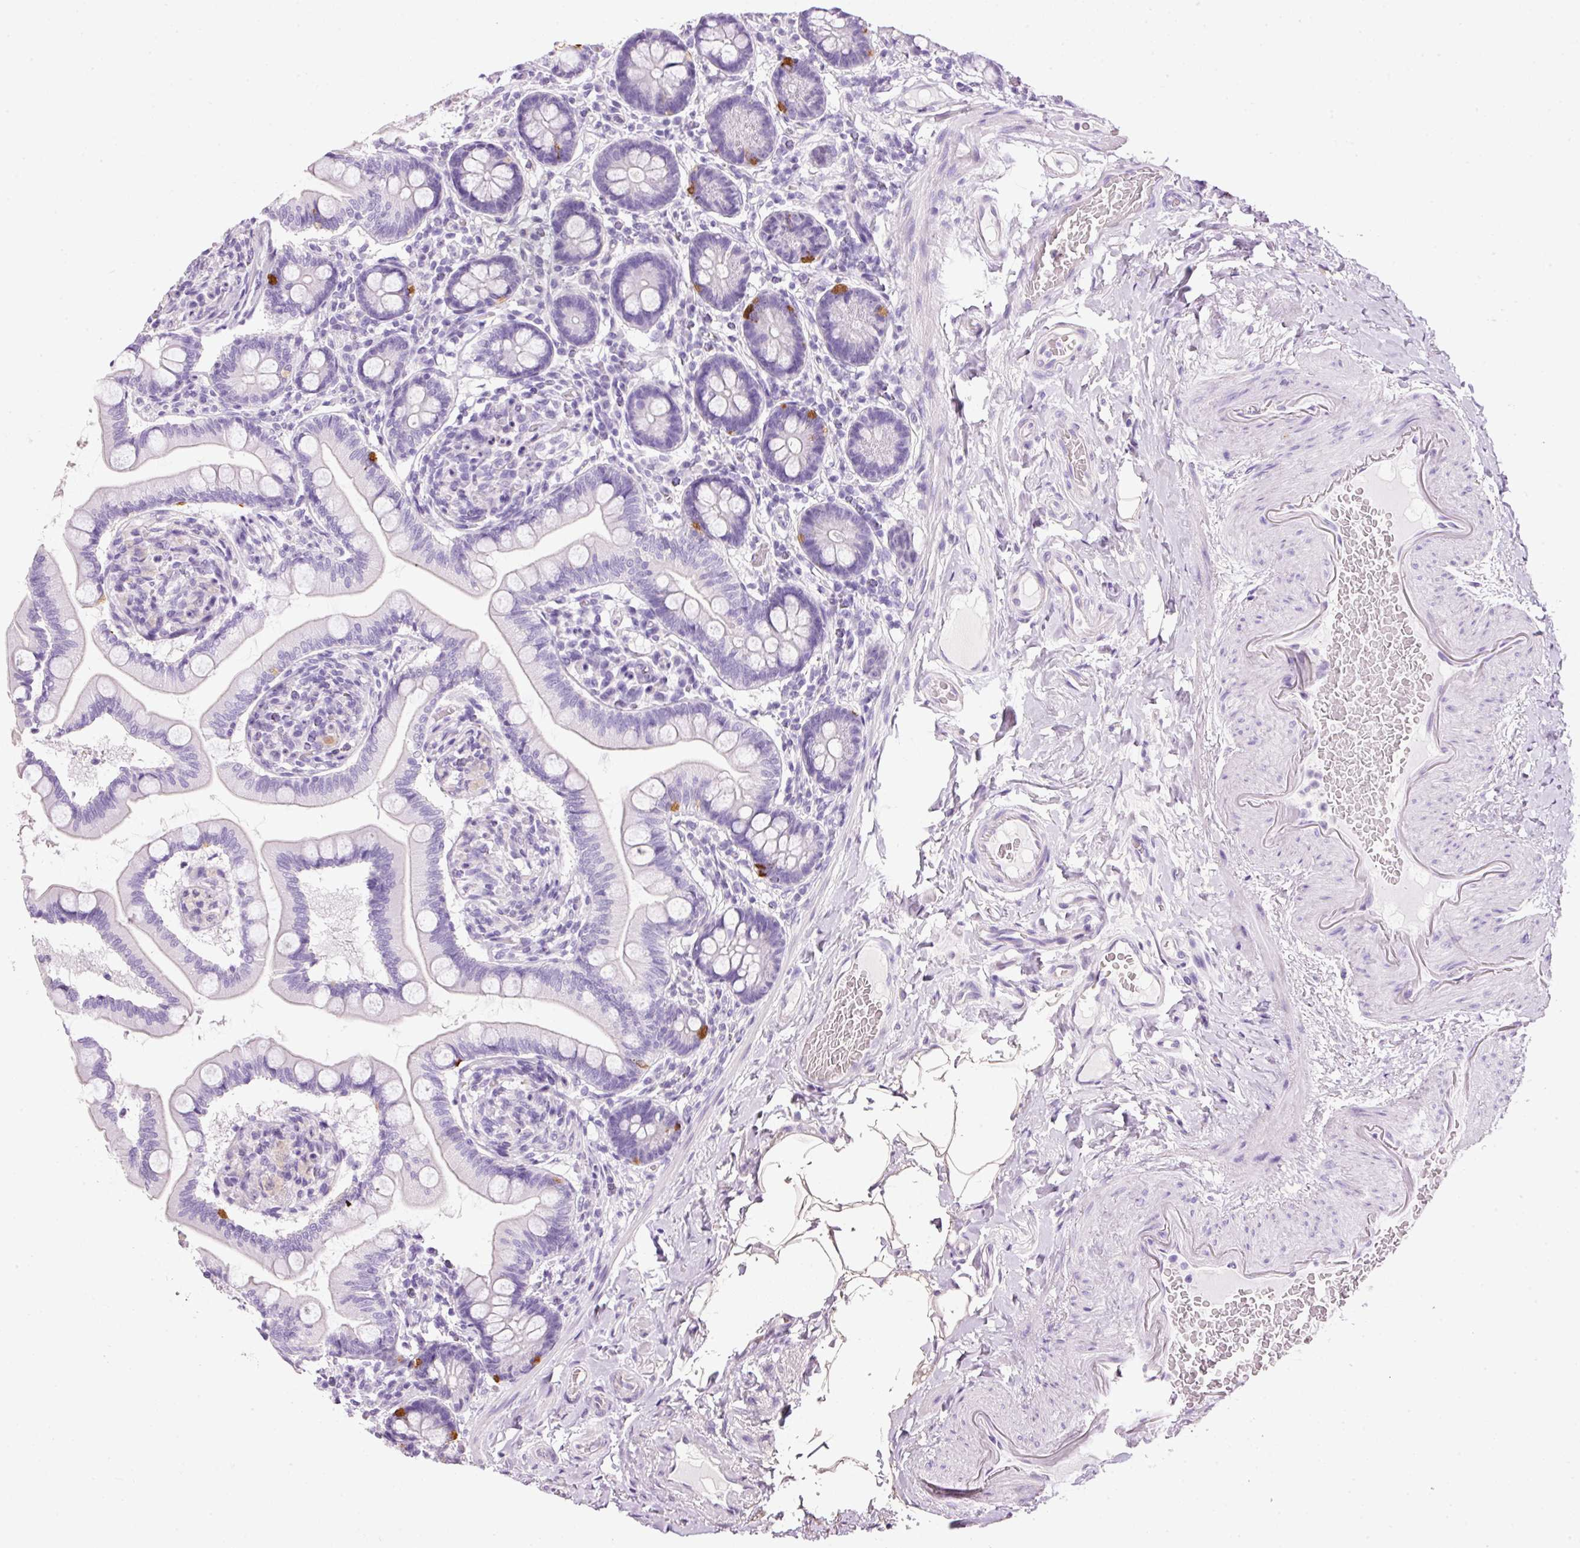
{"staining": {"intensity": "strong", "quantity": "<25%", "location": "cytoplasmic/membranous"}, "tissue": "small intestine", "cell_type": "Glandular cells", "image_type": "normal", "snomed": [{"axis": "morphology", "description": "Normal tissue, NOS"}, {"axis": "topography", "description": "Small intestine"}], "caption": "Small intestine stained with IHC reveals strong cytoplasmic/membranous expression in approximately <25% of glandular cells.", "gene": "BSND", "patient": {"sex": "female", "age": 64}}